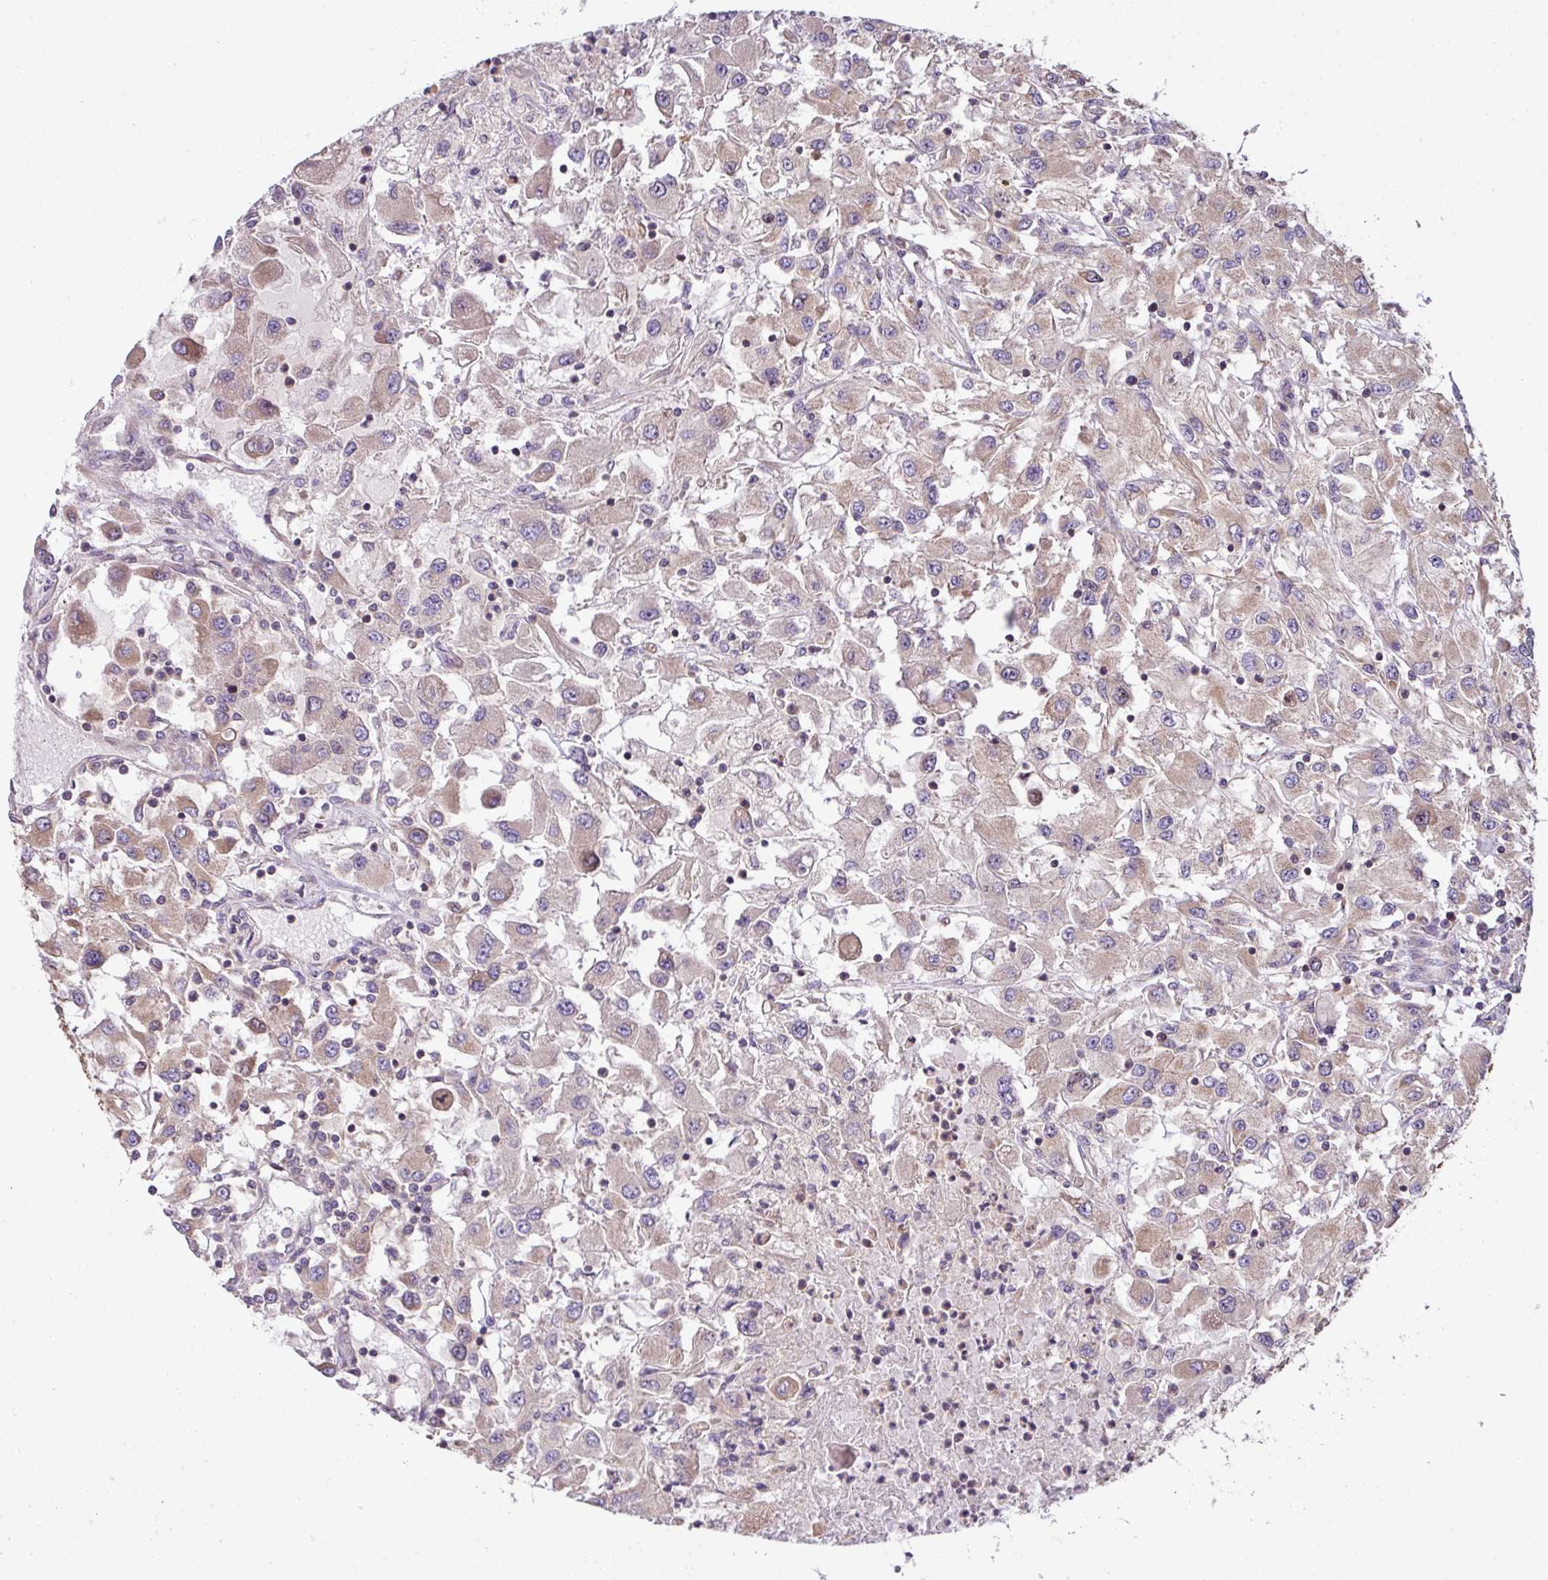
{"staining": {"intensity": "moderate", "quantity": "25%-75%", "location": "cytoplasmic/membranous"}, "tissue": "renal cancer", "cell_type": "Tumor cells", "image_type": "cancer", "snomed": [{"axis": "morphology", "description": "Adenocarcinoma, NOS"}, {"axis": "topography", "description": "Kidney"}], "caption": "Adenocarcinoma (renal) stained with DAB immunohistochemistry (IHC) exhibits medium levels of moderate cytoplasmic/membranous positivity in approximately 25%-75% of tumor cells. The staining is performed using DAB (3,3'-diaminobenzidine) brown chromogen to label protein expression. The nuclei are counter-stained blue using hematoxylin.", "gene": "VENTX", "patient": {"sex": "female", "age": 67}}